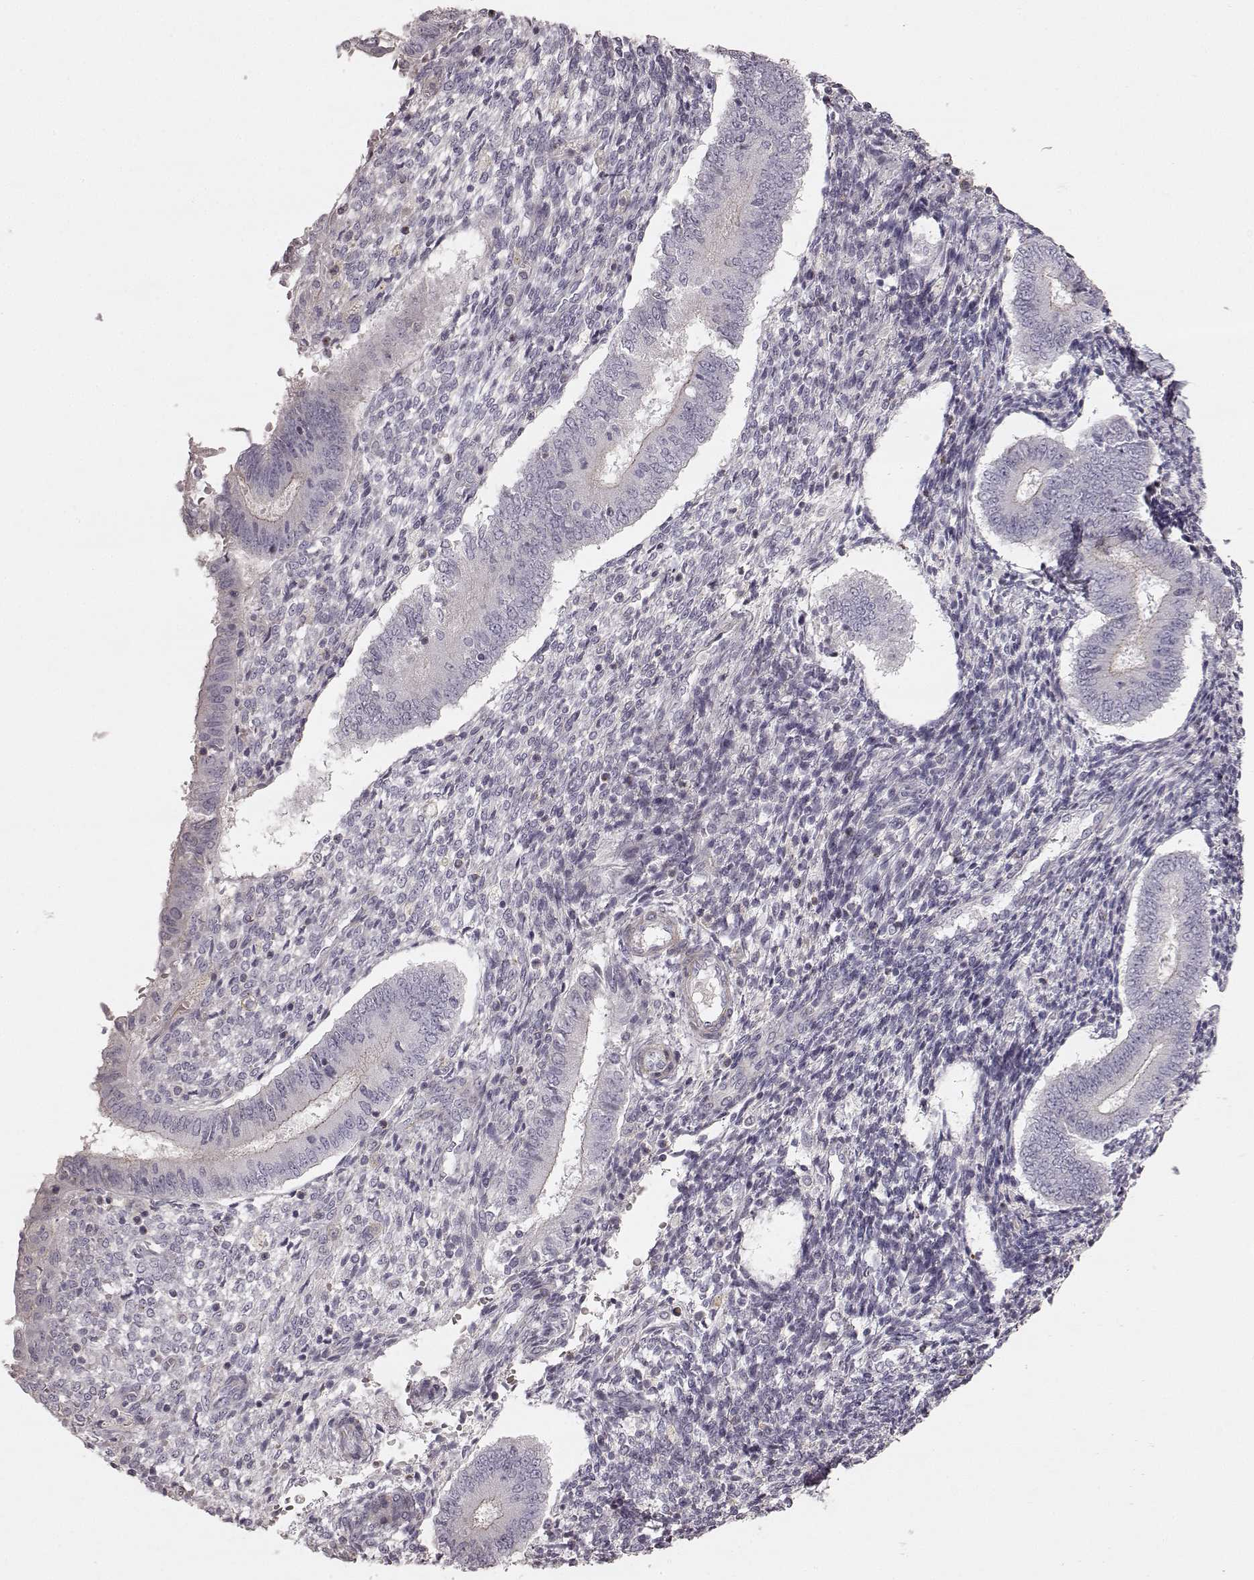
{"staining": {"intensity": "negative", "quantity": "none", "location": "none"}, "tissue": "endometrium", "cell_type": "Cells in endometrial stroma", "image_type": "normal", "snomed": [{"axis": "morphology", "description": "Normal tissue, NOS"}, {"axis": "topography", "description": "Endometrium"}], "caption": "Immunohistochemistry (IHC) photomicrograph of unremarkable human endometrium stained for a protein (brown), which reveals no expression in cells in endometrial stroma. (DAB immunohistochemistry (IHC) visualized using brightfield microscopy, high magnification).", "gene": "PRLHR", "patient": {"sex": "female", "age": 40}}